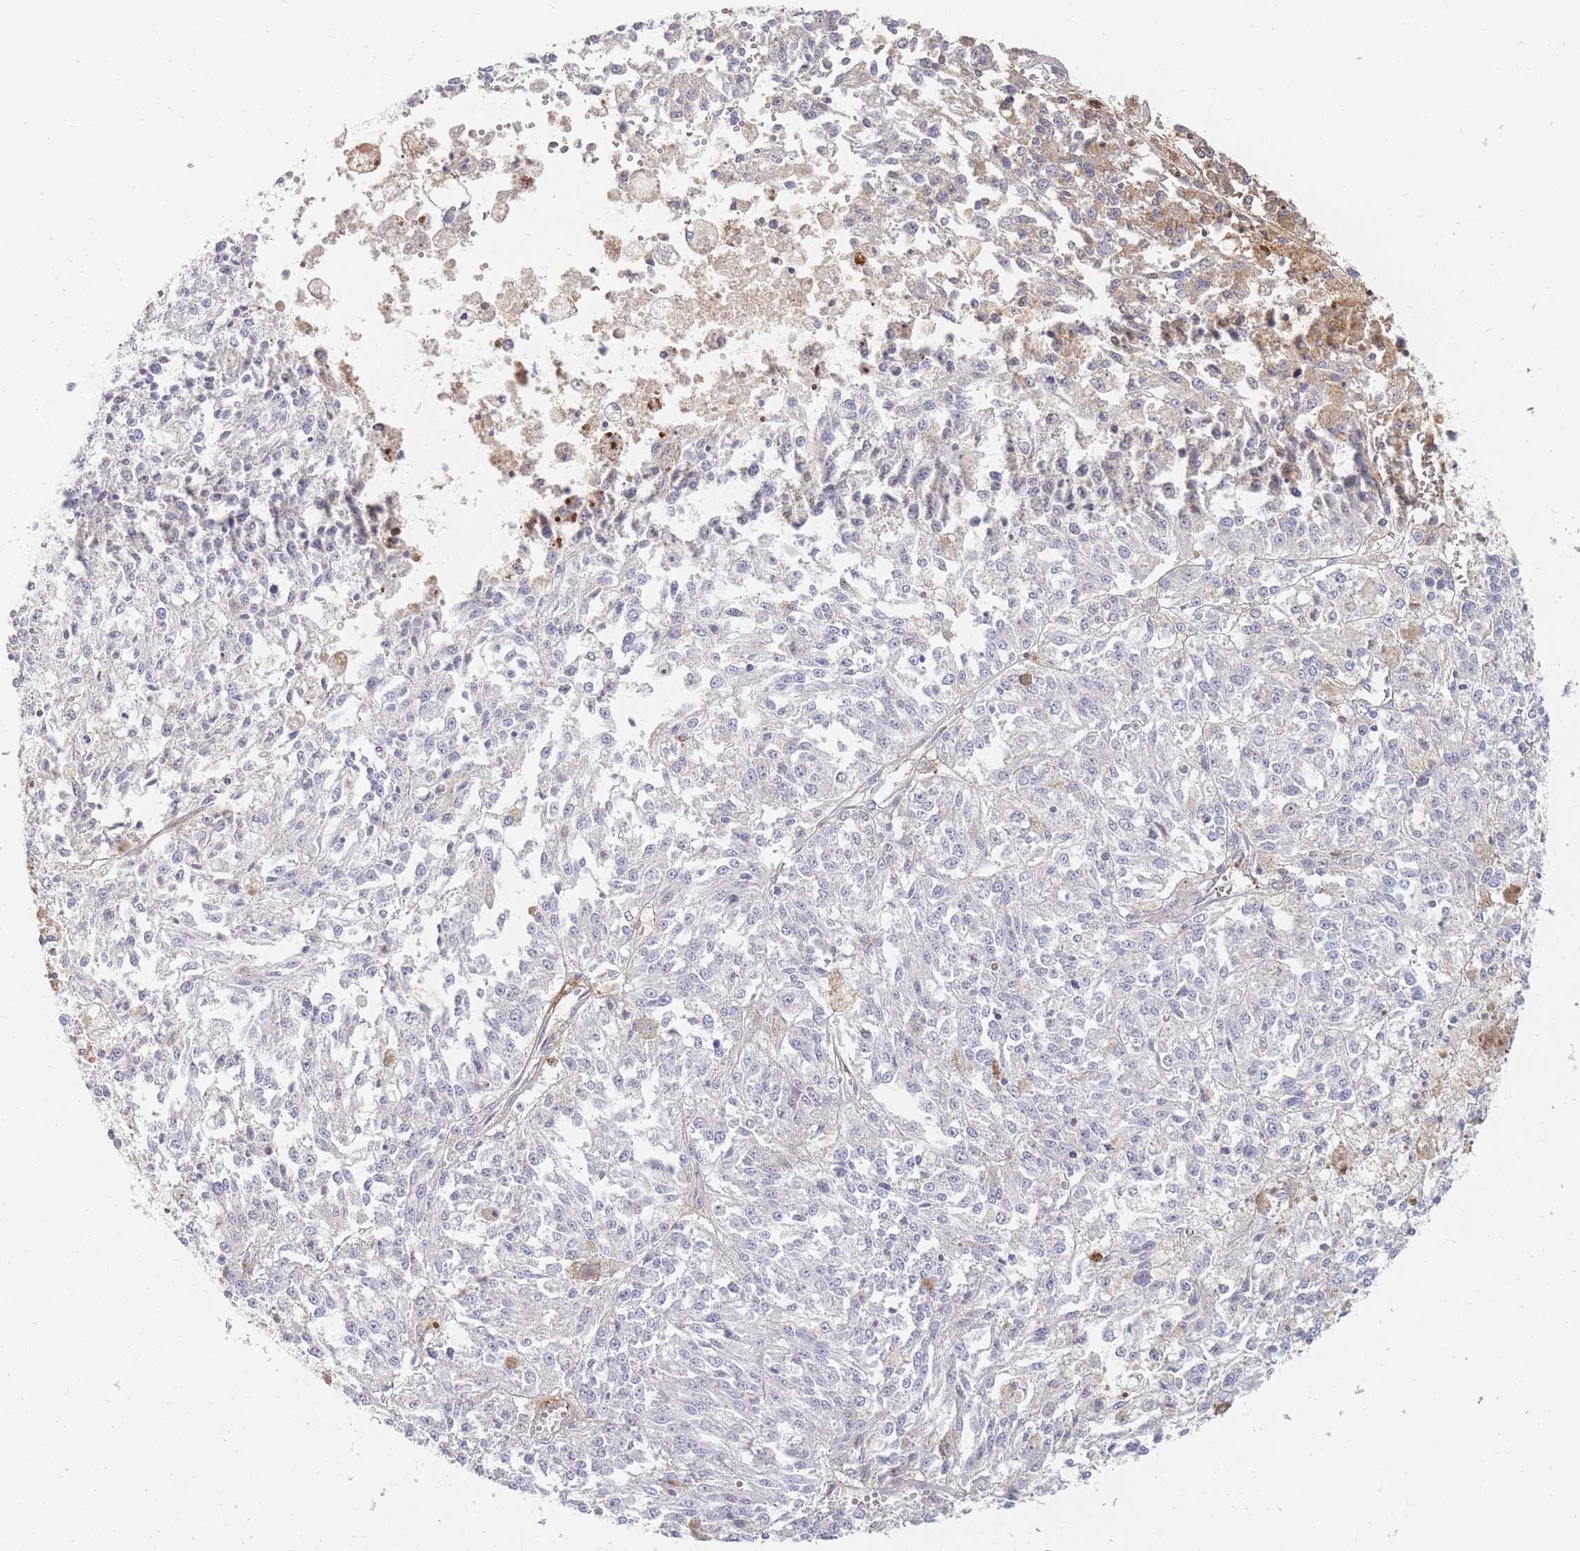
{"staining": {"intensity": "negative", "quantity": "none", "location": "none"}, "tissue": "melanoma", "cell_type": "Tumor cells", "image_type": "cancer", "snomed": [{"axis": "morphology", "description": "Malignant melanoma, NOS"}, {"axis": "topography", "description": "Skin"}], "caption": "Human malignant melanoma stained for a protein using IHC exhibits no staining in tumor cells.", "gene": "PRG4", "patient": {"sex": "female", "age": 64}}